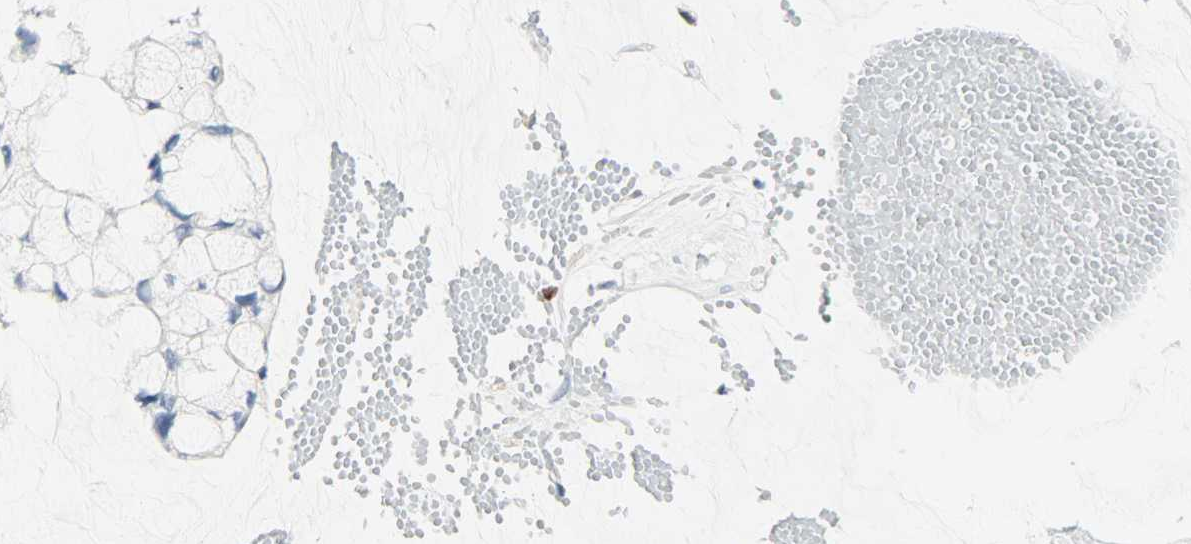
{"staining": {"intensity": "moderate", "quantity": "<25%", "location": "nuclear"}, "tissue": "ovarian cancer", "cell_type": "Tumor cells", "image_type": "cancer", "snomed": [{"axis": "morphology", "description": "Cystadenocarcinoma, mucinous, NOS"}, {"axis": "topography", "description": "Ovary"}], "caption": "Protein analysis of ovarian cancer tissue exhibits moderate nuclear staining in approximately <25% of tumor cells. (Stains: DAB in brown, nuclei in blue, Microscopy: brightfield microscopy at high magnification).", "gene": "HELLS", "patient": {"sex": "female", "age": 39}}